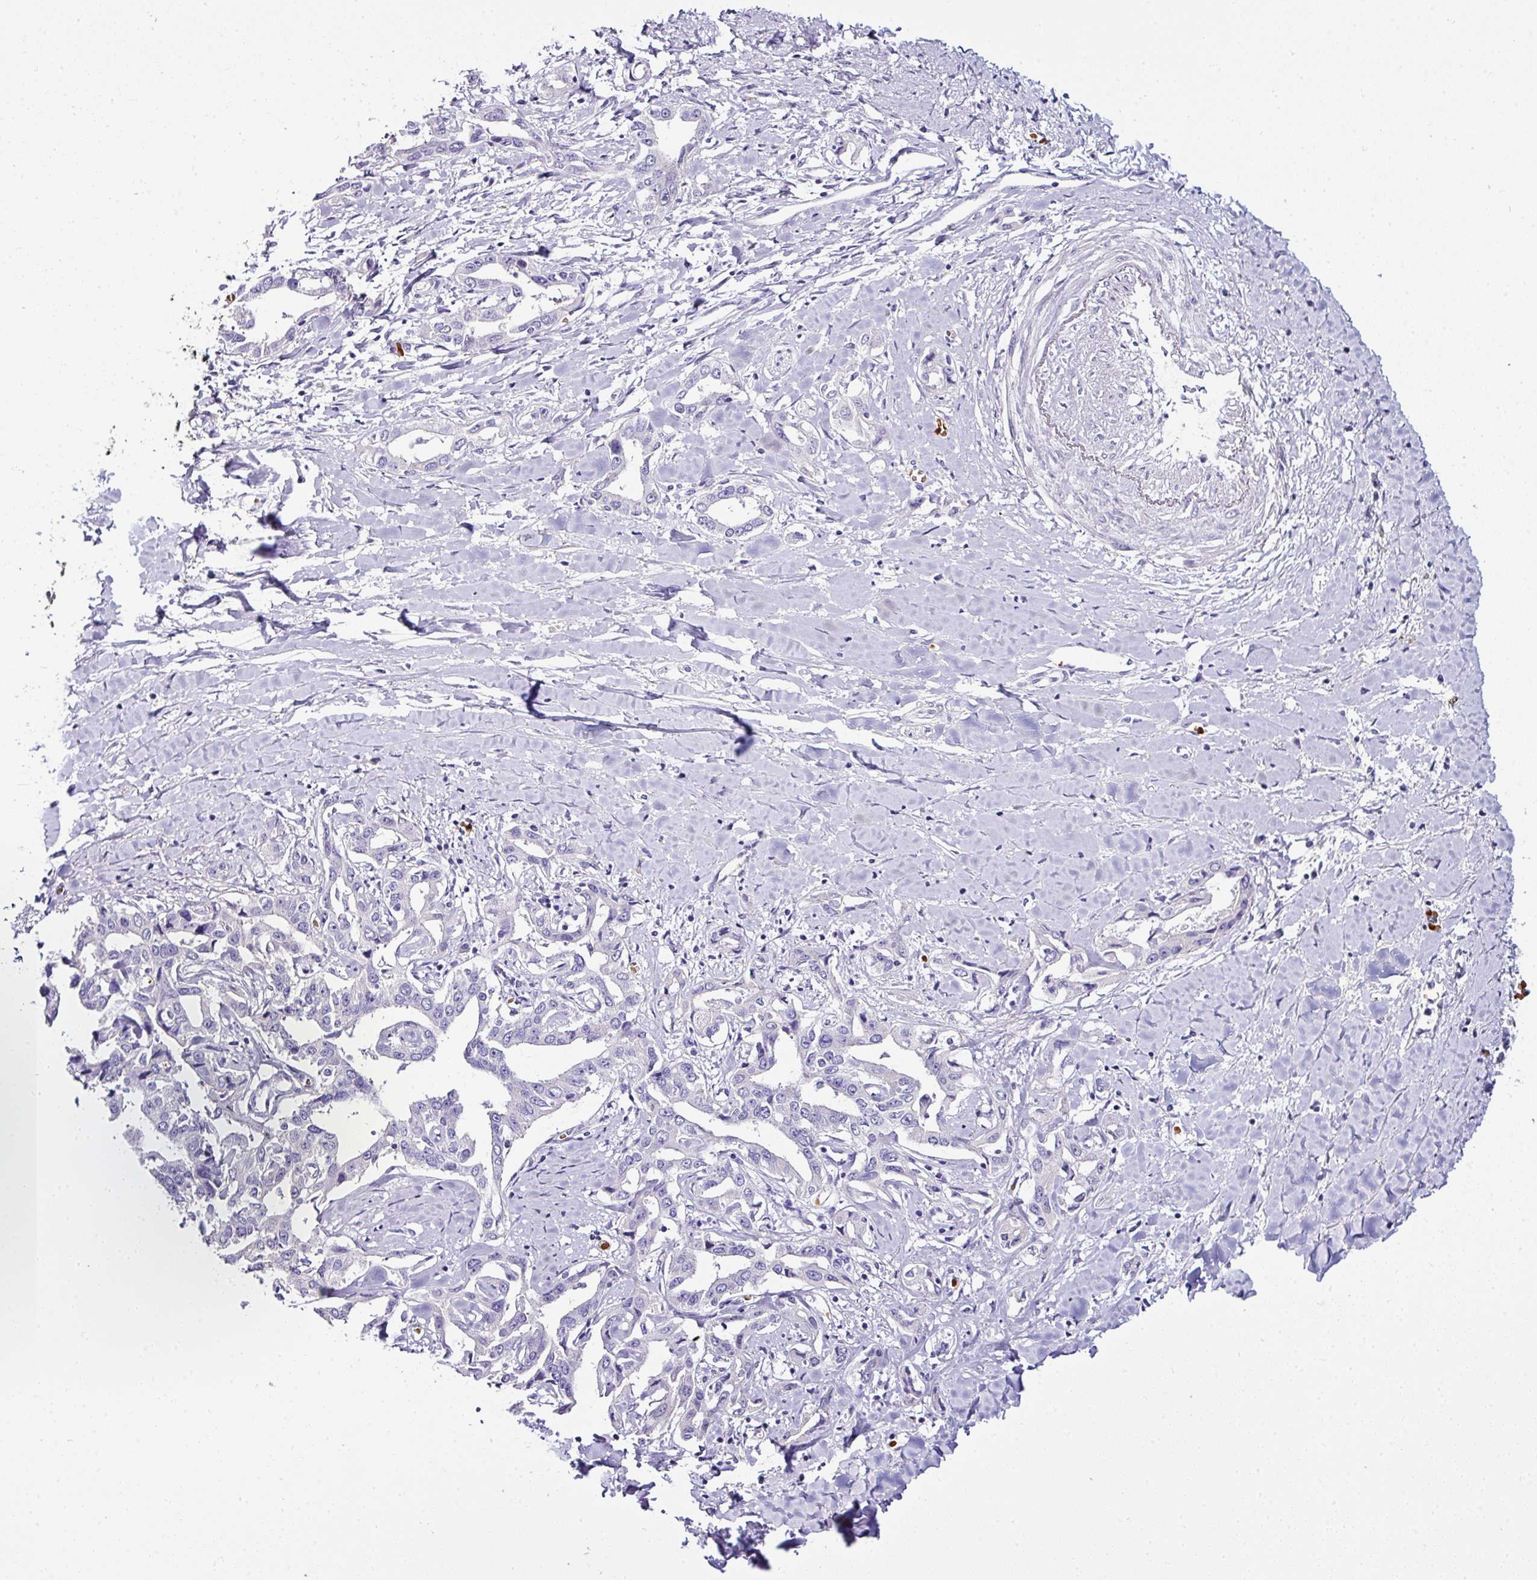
{"staining": {"intensity": "negative", "quantity": "none", "location": "none"}, "tissue": "liver cancer", "cell_type": "Tumor cells", "image_type": "cancer", "snomed": [{"axis": "morphology", "description": "Cholangiocarcinoma"}, {"axis": "topography", "description": "Liver"}], "caption": "Immunohistochemistry (IHC) of human cholangiocarcinoma (liver) demonstrates no expression in tumor cells.", "gene": "NAPSA", "patient": {"sex": "male", "age": 59}}